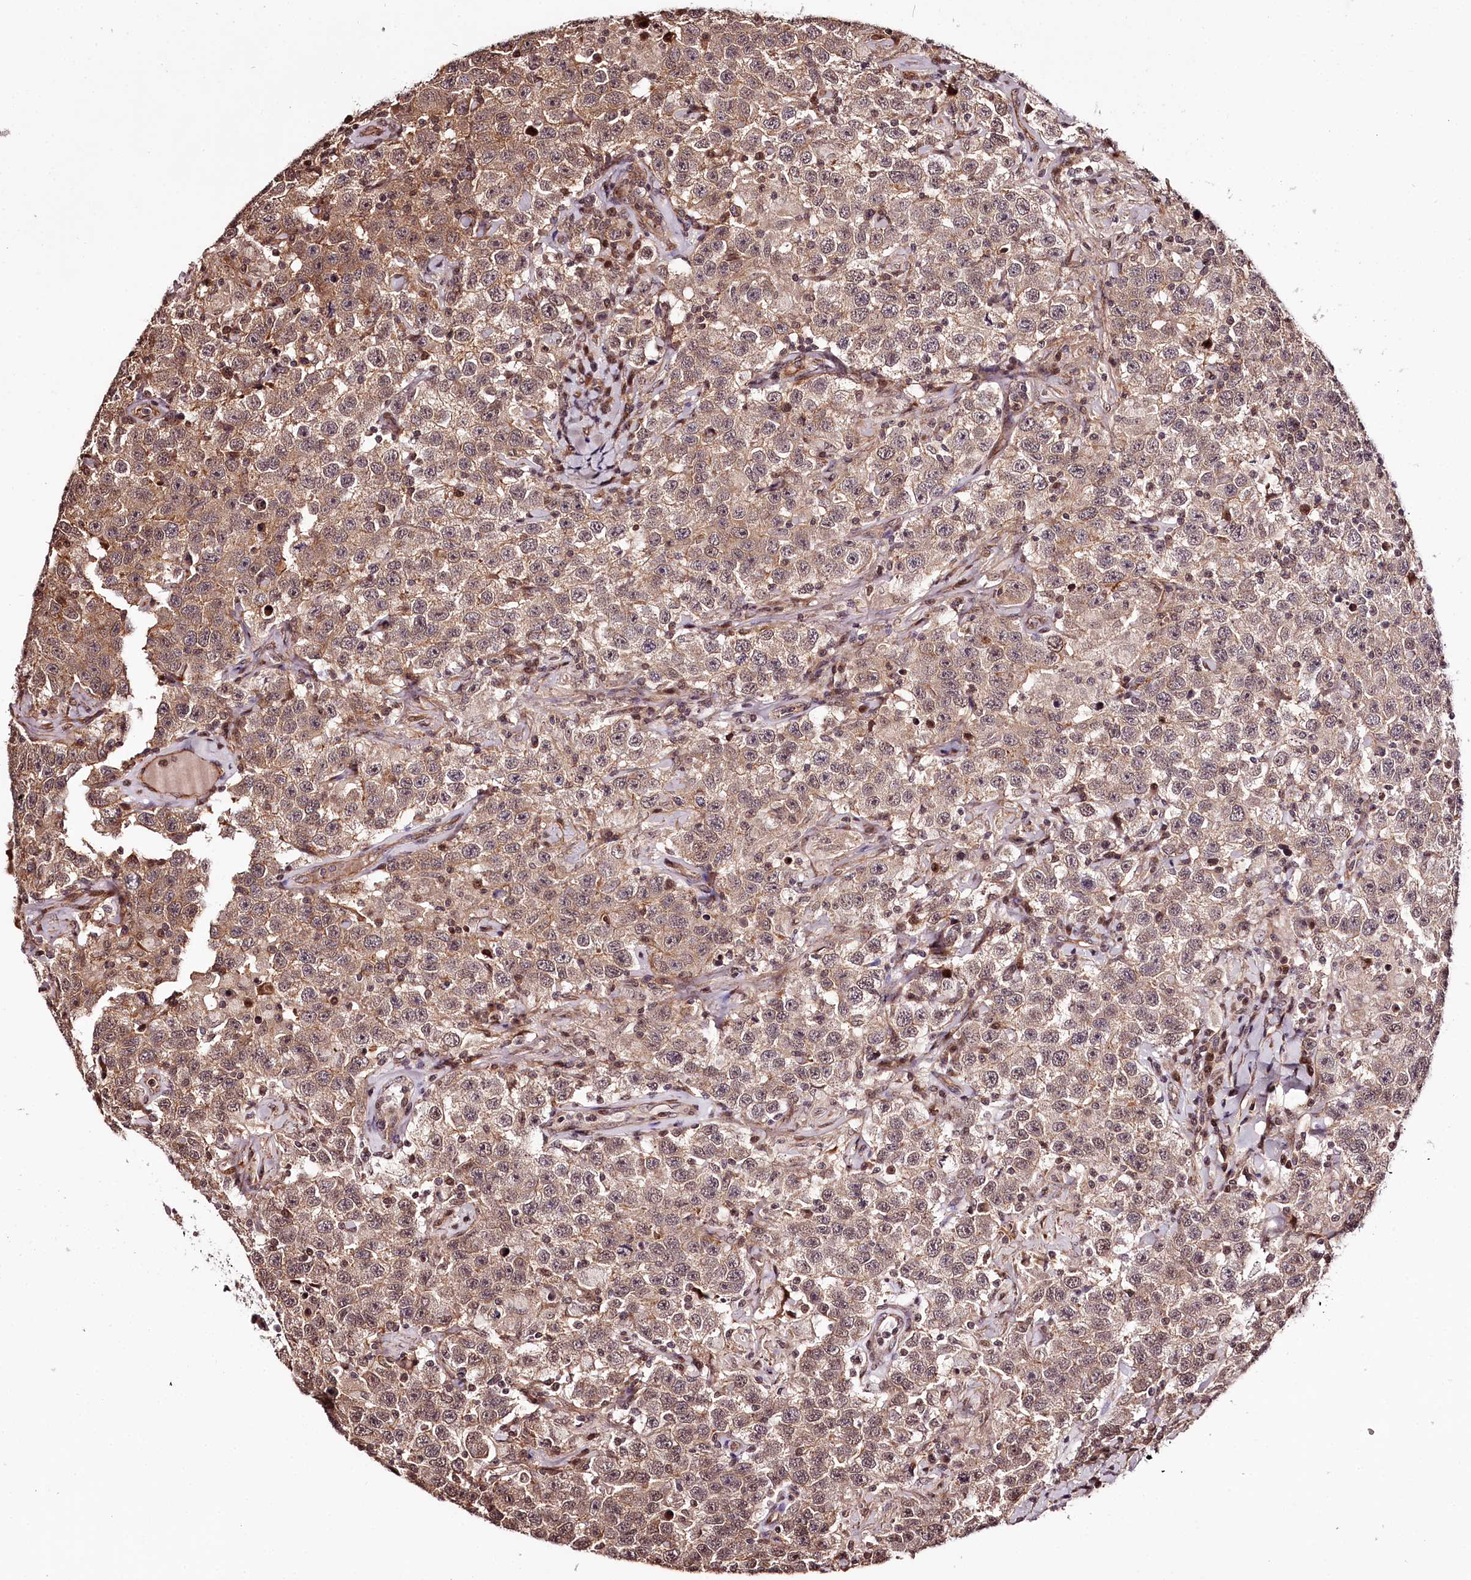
{"staining": {"intensity": "moderate", "quantity": ">75%", "location": "cytoplasmic/membranous"}, "tissue": "testis cancer", "cell_type": "Tumor cells", "image_type": "cancer", "snomed": [{"axis": "morphology", "description": "Seminoma, NOS"}, {"axis": "topography", "description": "Testis"}], "caption": "Protein staining displays moderate cytoplasmic/membranous expression in approximately >75% of tumor cells in testis cancer. (Brightfield microscopy of DAB IHC at high magnification).", "gene": "TTC33", "patient": {"sex": "male", "age": 41}}